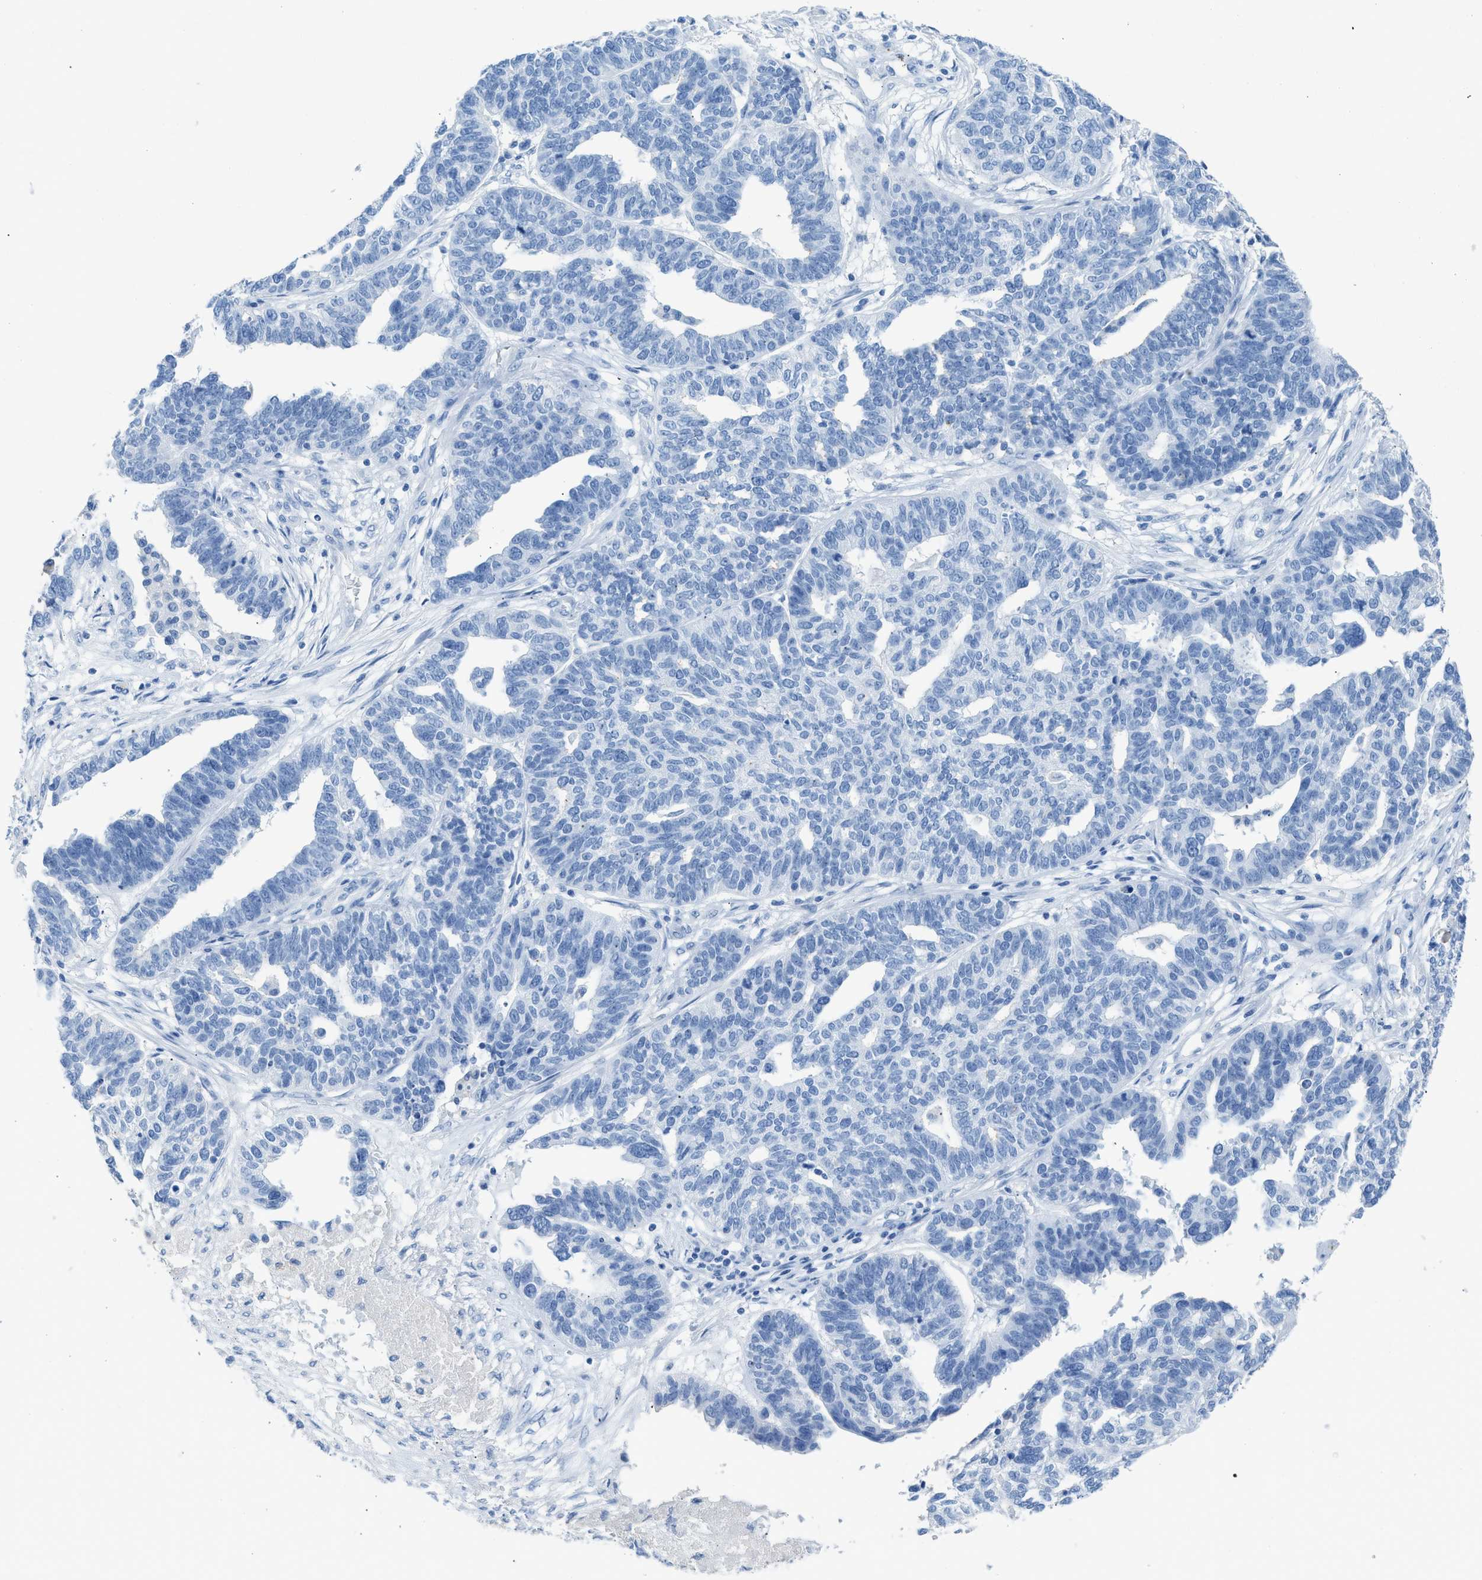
{"staining": {"intensity": "negative", "quantity": "none", "location": "none"}, "tissue": "ovarian cancer", "cell_type": "Tumor cells", "image_type": "cancer", "snomed": [{"axis": "morphology", "description": "Cystadenocarcinoma, serous, NOS"}, {"axis": "topography", "description": "Ovary"}], "caption": "Protein analysis of ovarian cancer exhibits no significant positivity in tumor cells.", "gene": "FAIM2", "patient": {"sex": "female", "age": 59}}